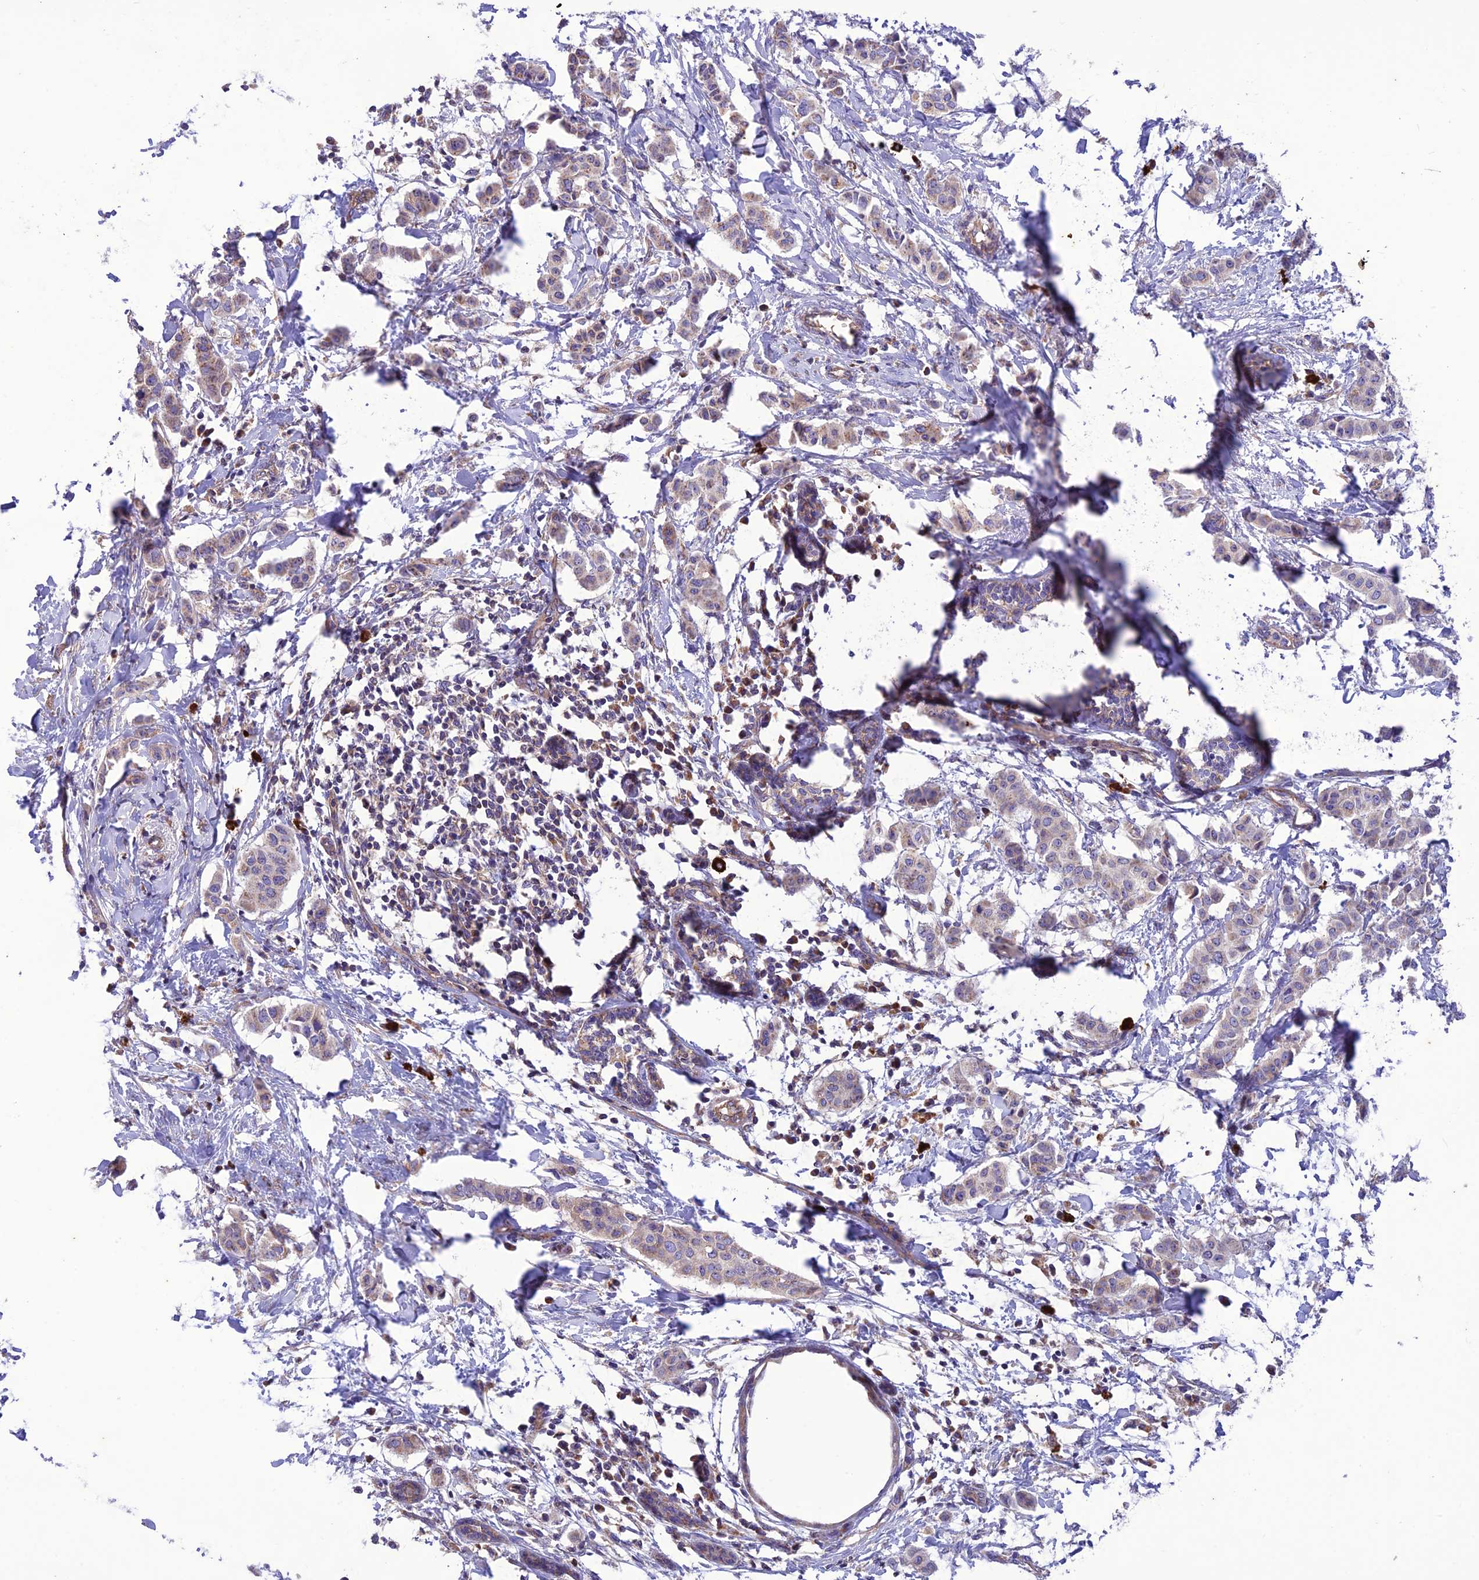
{"staining": {"intensity": "weak", "quantity": "<25%", "location": "cytoplasmic/membranous"}, "tissue": "breast cancer", "cell_type": "Tumor cells", "image_type": "cancer", "snomed": [{"axis": "morphology", "description": "Duct carcinoma"}, {"axis": "topography", "description": "Breast"}], "caption": "Immunohistochemistry micrograph of neoplastic tissue: invasive ductal carcinoma (breast) stained with DAB (3,3'-diaminobenzidine) exhibits no significant protein staining in tumor cells.", "gene": "NDUFAF1", "patient": {"sex": "female", "age": 40}}